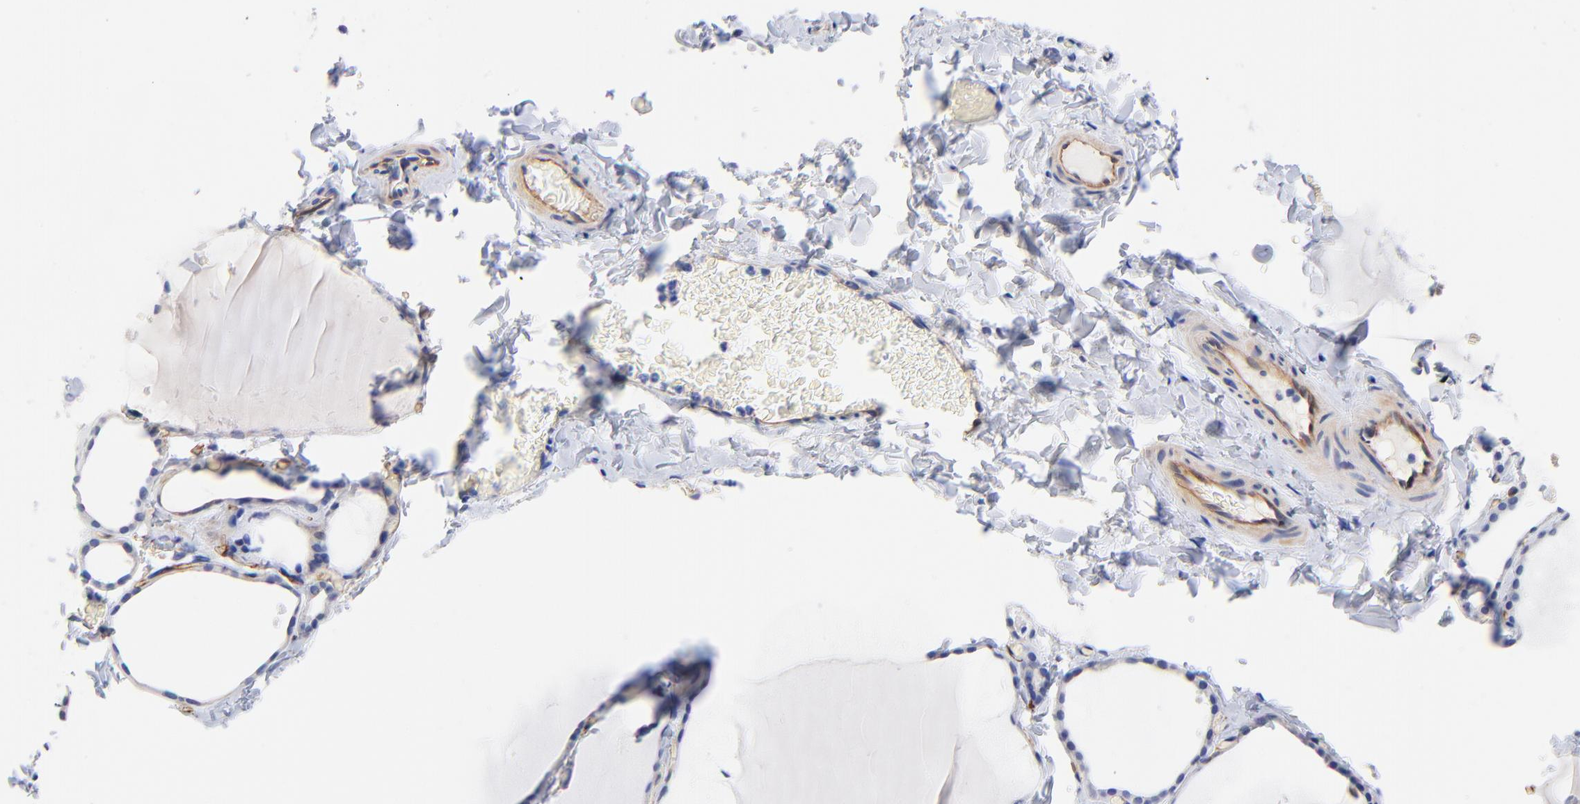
{"staining": {"intensity": "negative", "quantity": "none", "location": "none"}, "tissue": "thyroid gland", "cell_type": "Glandular cells", "image_type": "normal", "snomed": [{"axis": "morphology", "description": "Normal tissue, NOS"}, {"axis": "topography", "description": "Thyroid gland"}], "caption": "High power microscopy histopathology image of an immunohistochemistry (IHC) image of benign thyroid gland, revealing no significant staining in glandular cells.", "gene": "SLC44A2", "patient": {"sex": "female", "age": 22}}